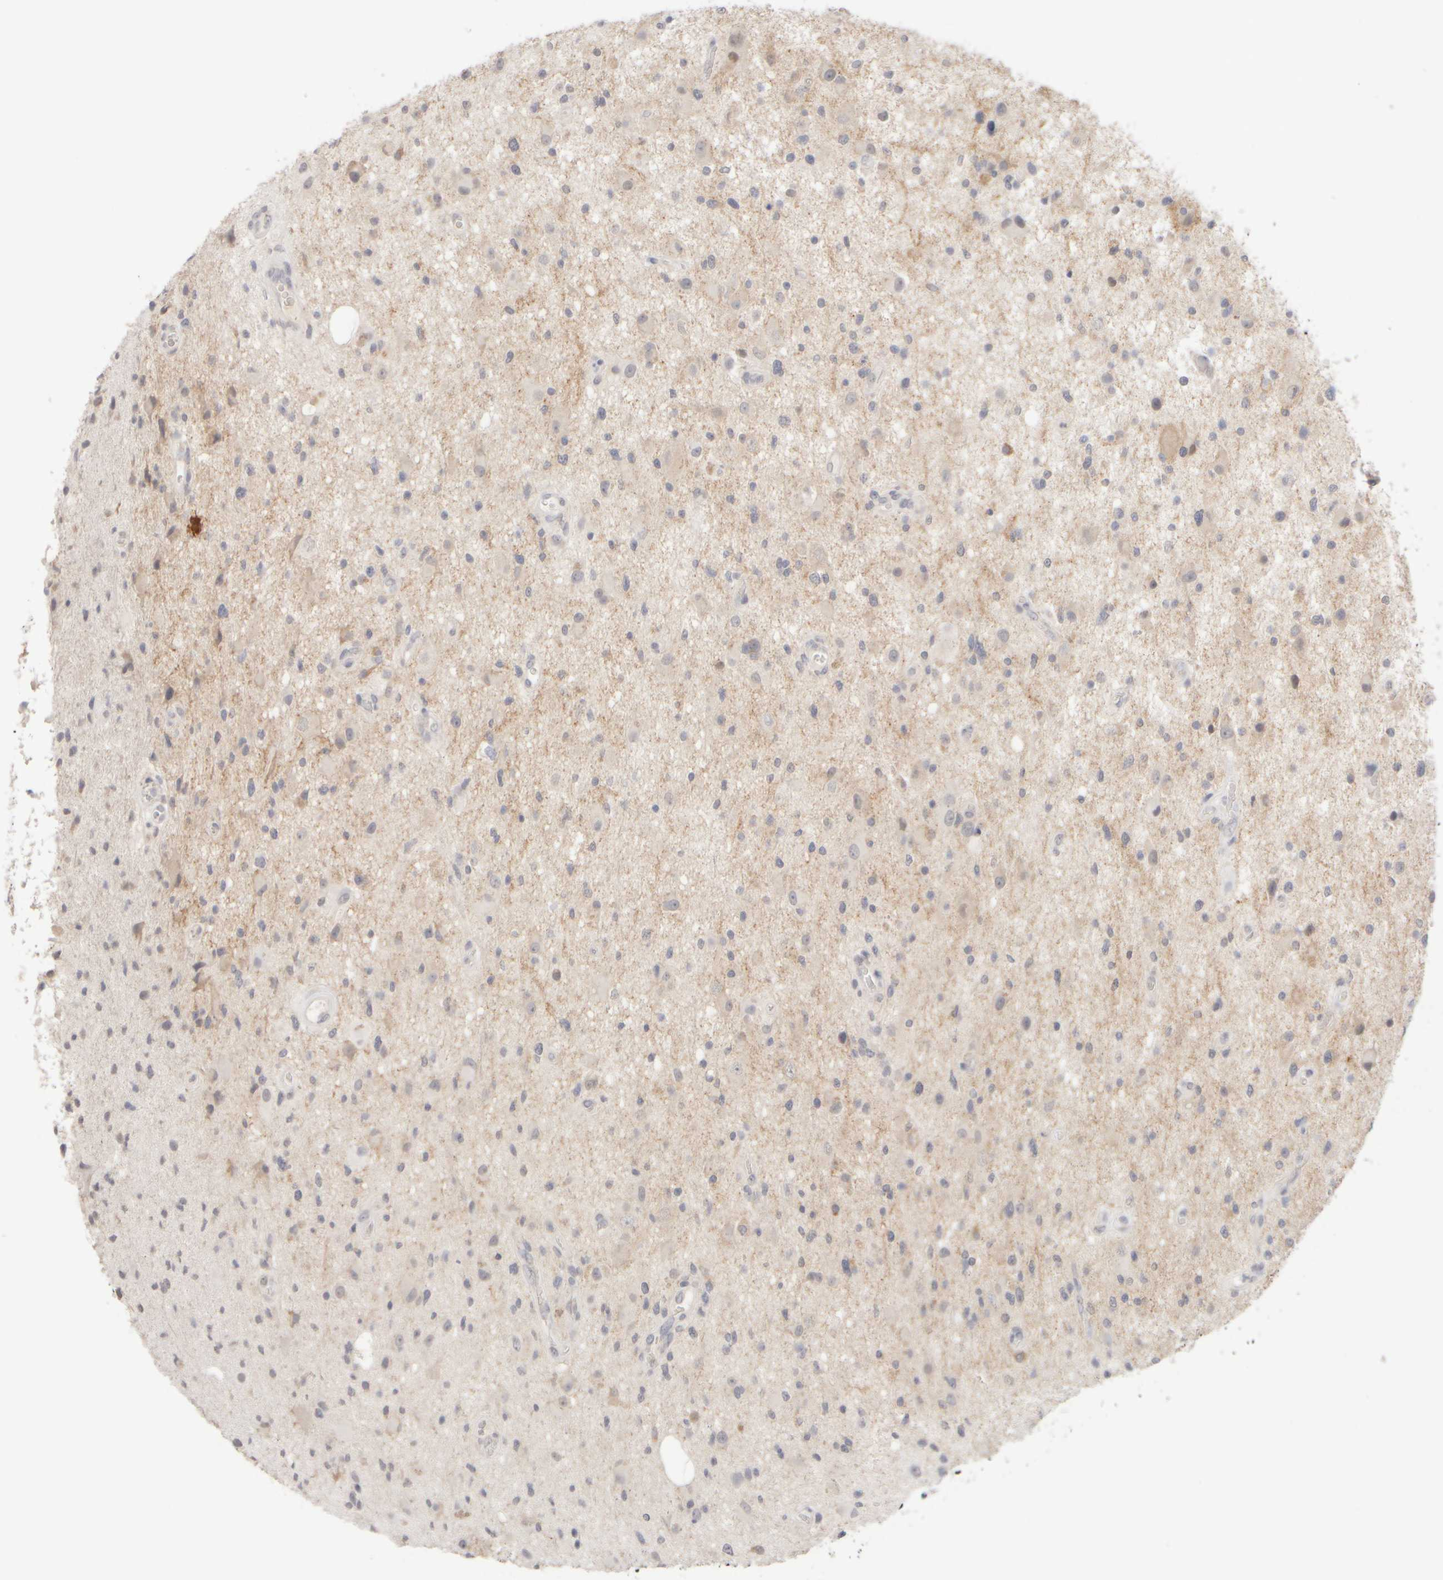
{"staining": {"intensity": "weak", "quantity": "<25%", "location": "cytoplasmic/membranous"}, "tissue": "glioma", "cell_type": "Tumor cells", "image_type": "cancer", "snomed": [{"axis": "morphology", "description": "Glioma, malignant, High grade"}, {"axis": "topography", "description": "Brain"}], "caption": "Tumor cells show no significant positivity in malignant glioma (high-grade).", "gene": "ZNF112", "patient": {"sex": "male", "age": 33}}